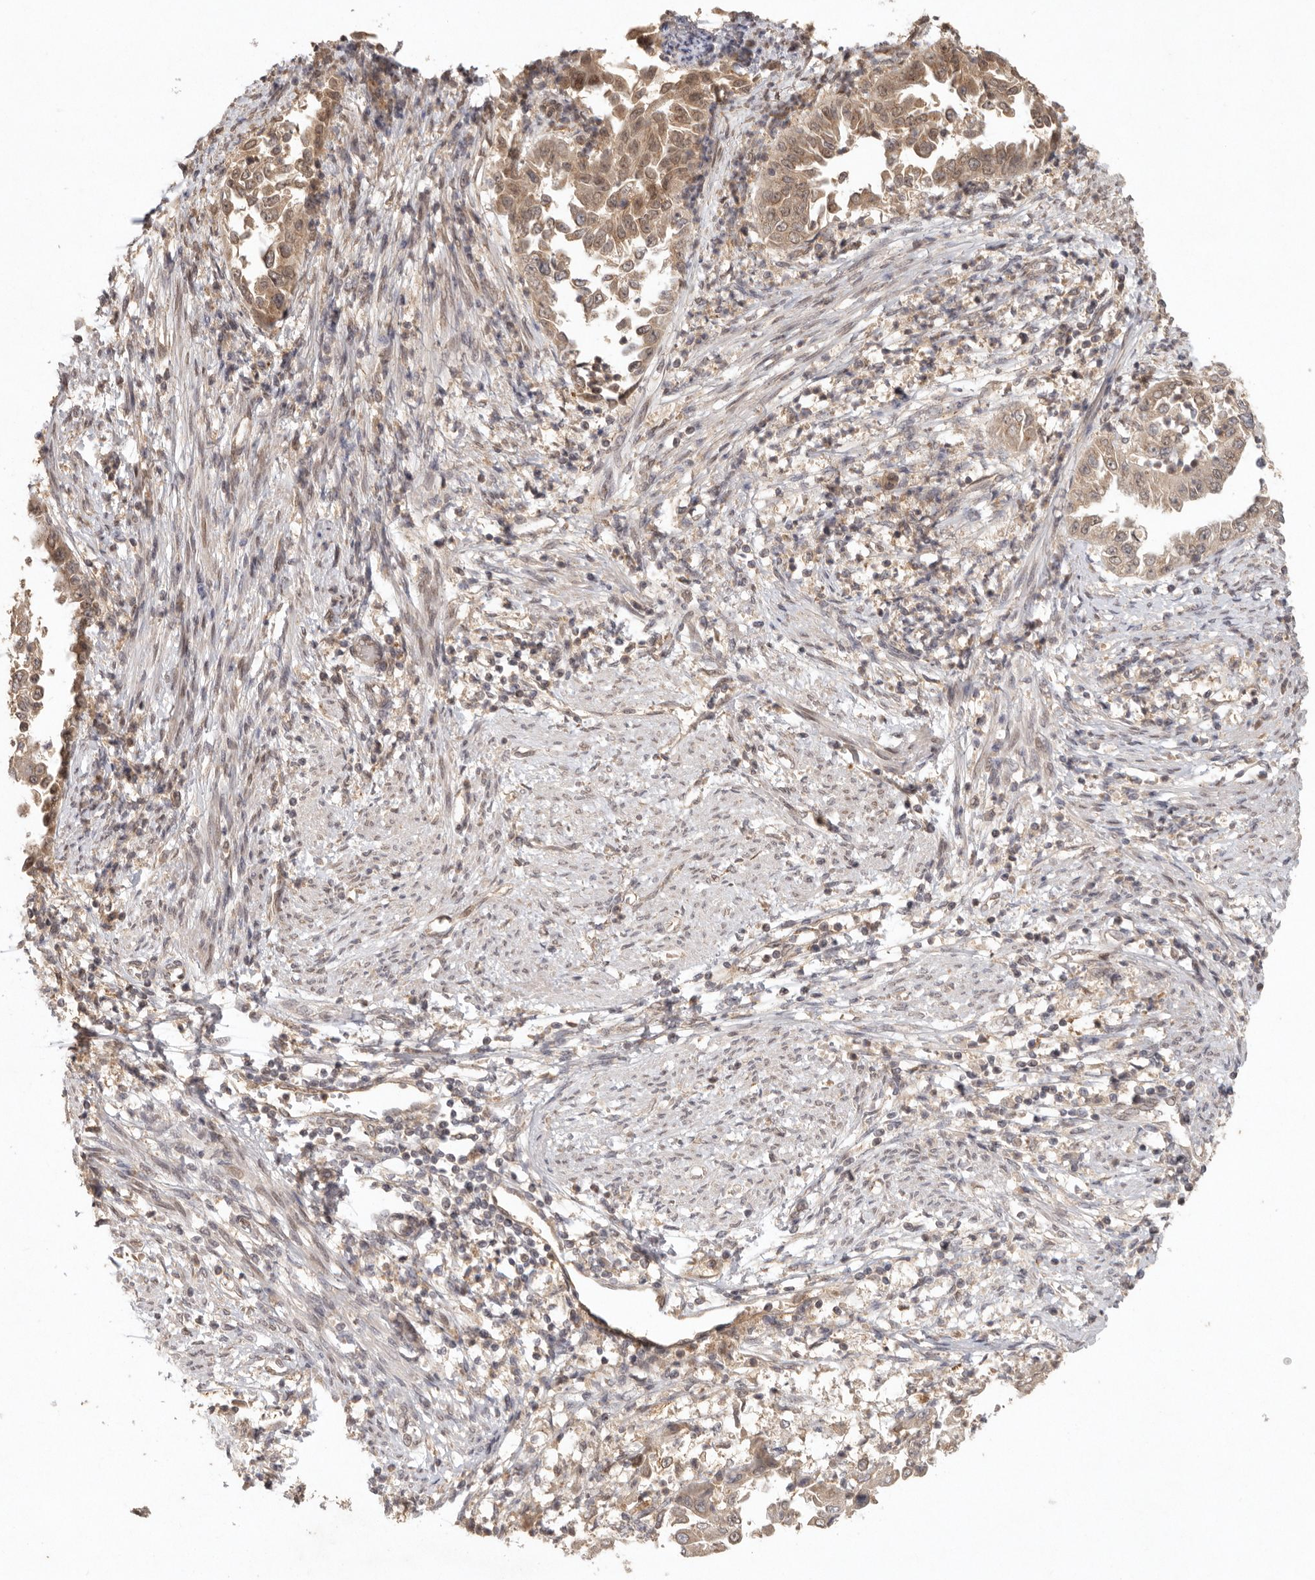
{"staining": {"intensity": "moderate", "quantity": ">75%", "location": "cytoplasmic/membranous,nuclear"}, "tissue": "endometrial cancer", "cell_type": "Tumor cells", "image_type": "cancer", "snomed": [{"axis": "morphology", "description": "Adenocarcinoma, NOS"}, {"axis": "topography", "description": "Endometrium"}], "caption": "IHC histopathology image of human endometrial cancer stained for a protein (brown), which displays medium levels of moderate cytoplasmic/membranous and nuclear staining in about >75% of tumor cells.", "gene": "LRRC75A", "patient": {"sex": "female", "age": 85}}